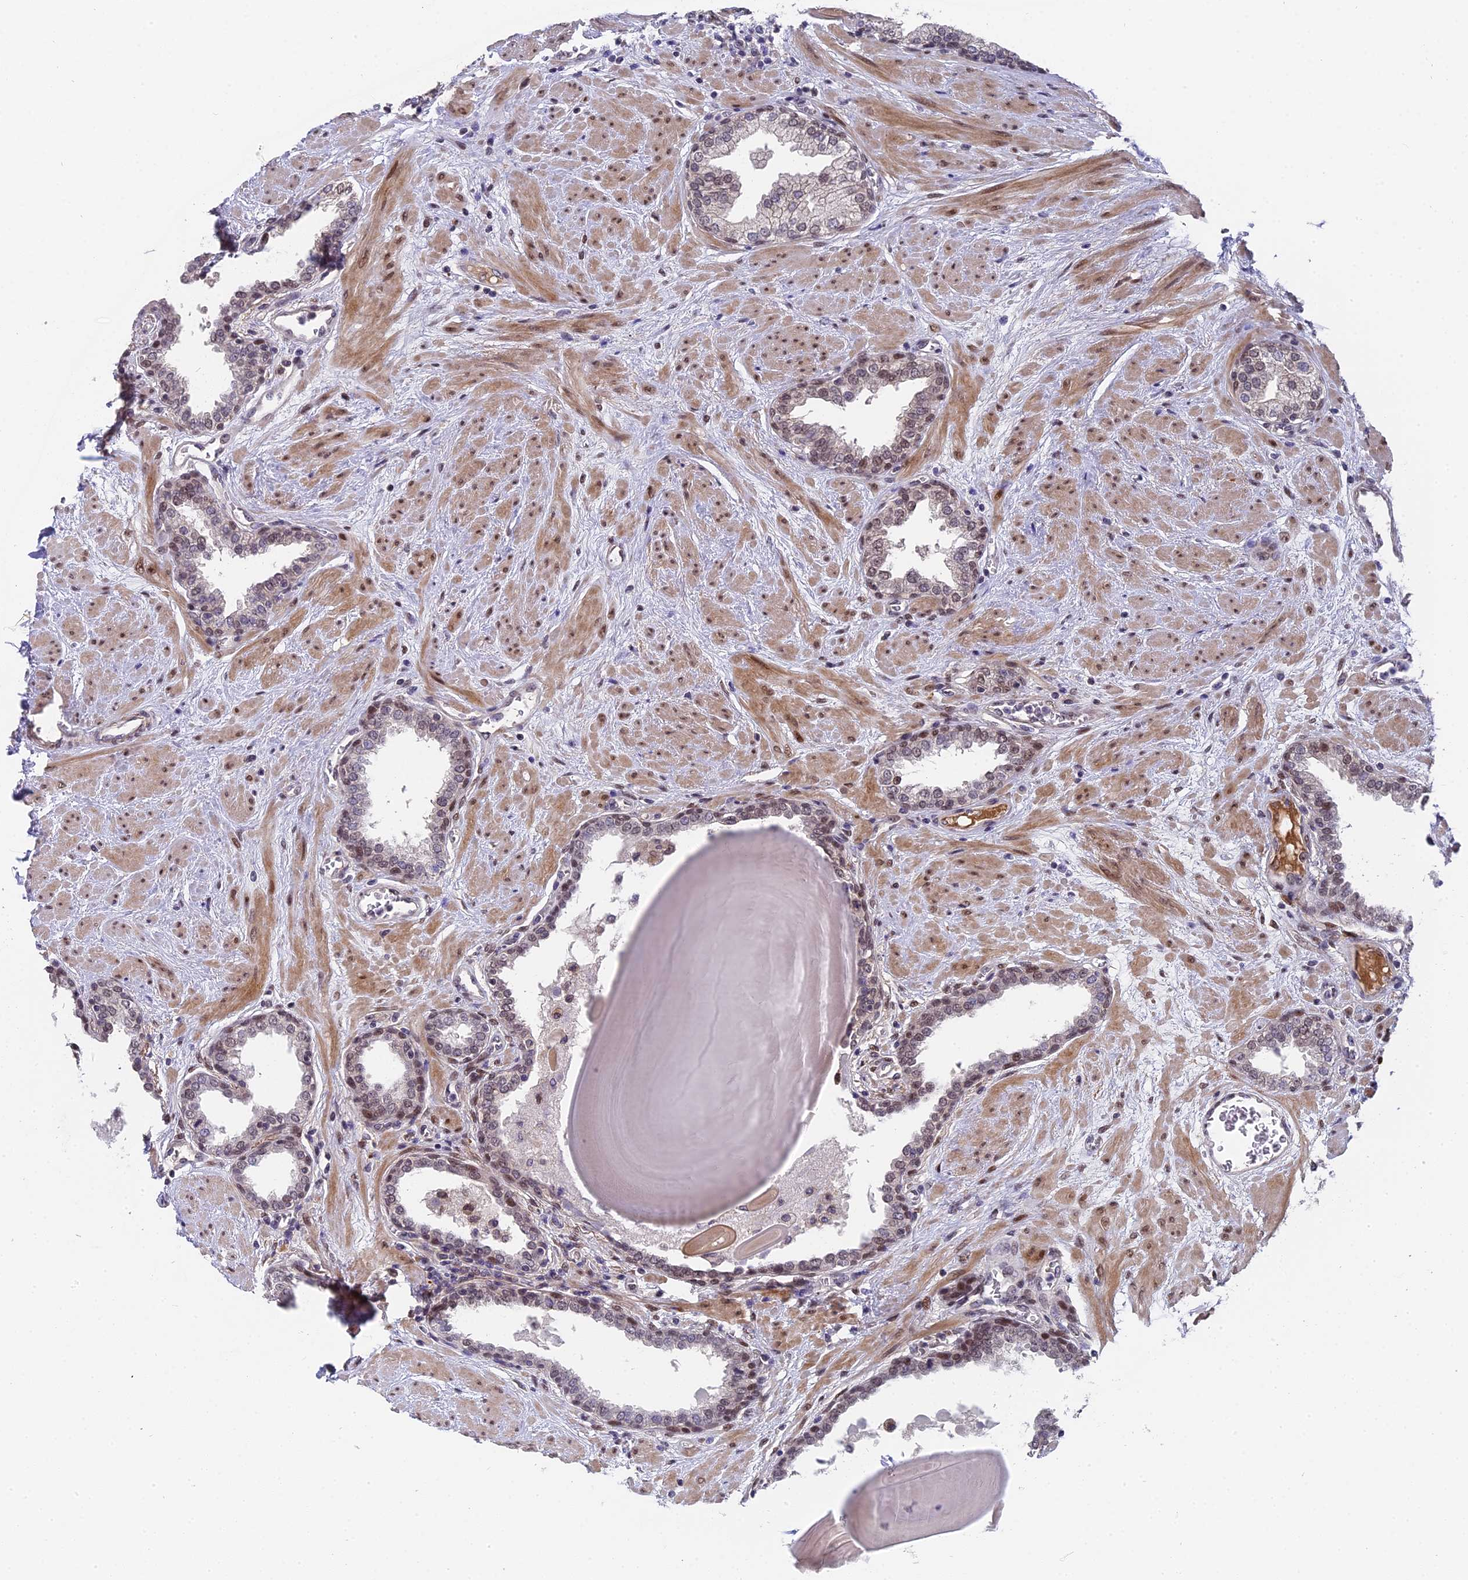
{"staining": {"intensity": "moderate", "quantity": "25%-75%", "location": "nuclear"}, "tissue": "prostate", "cell_type": "Glandular cells", "image_type": "normal", "snomed": [{"axis": "morphology", "description": "Normal tissue, NOS"}, {"axis": "topography", "description": "Prostate"}], "caption": "Immunohistochemistry image of normal prostate: prostate stained using immunohistochemistry displays medium levels of moderate protein expression localized specifically in the nuclear of glandular cells, appearing as a nuclear brown color.", "gene": "PYGO1", "patient": {"sex": "male", "age": 51}}